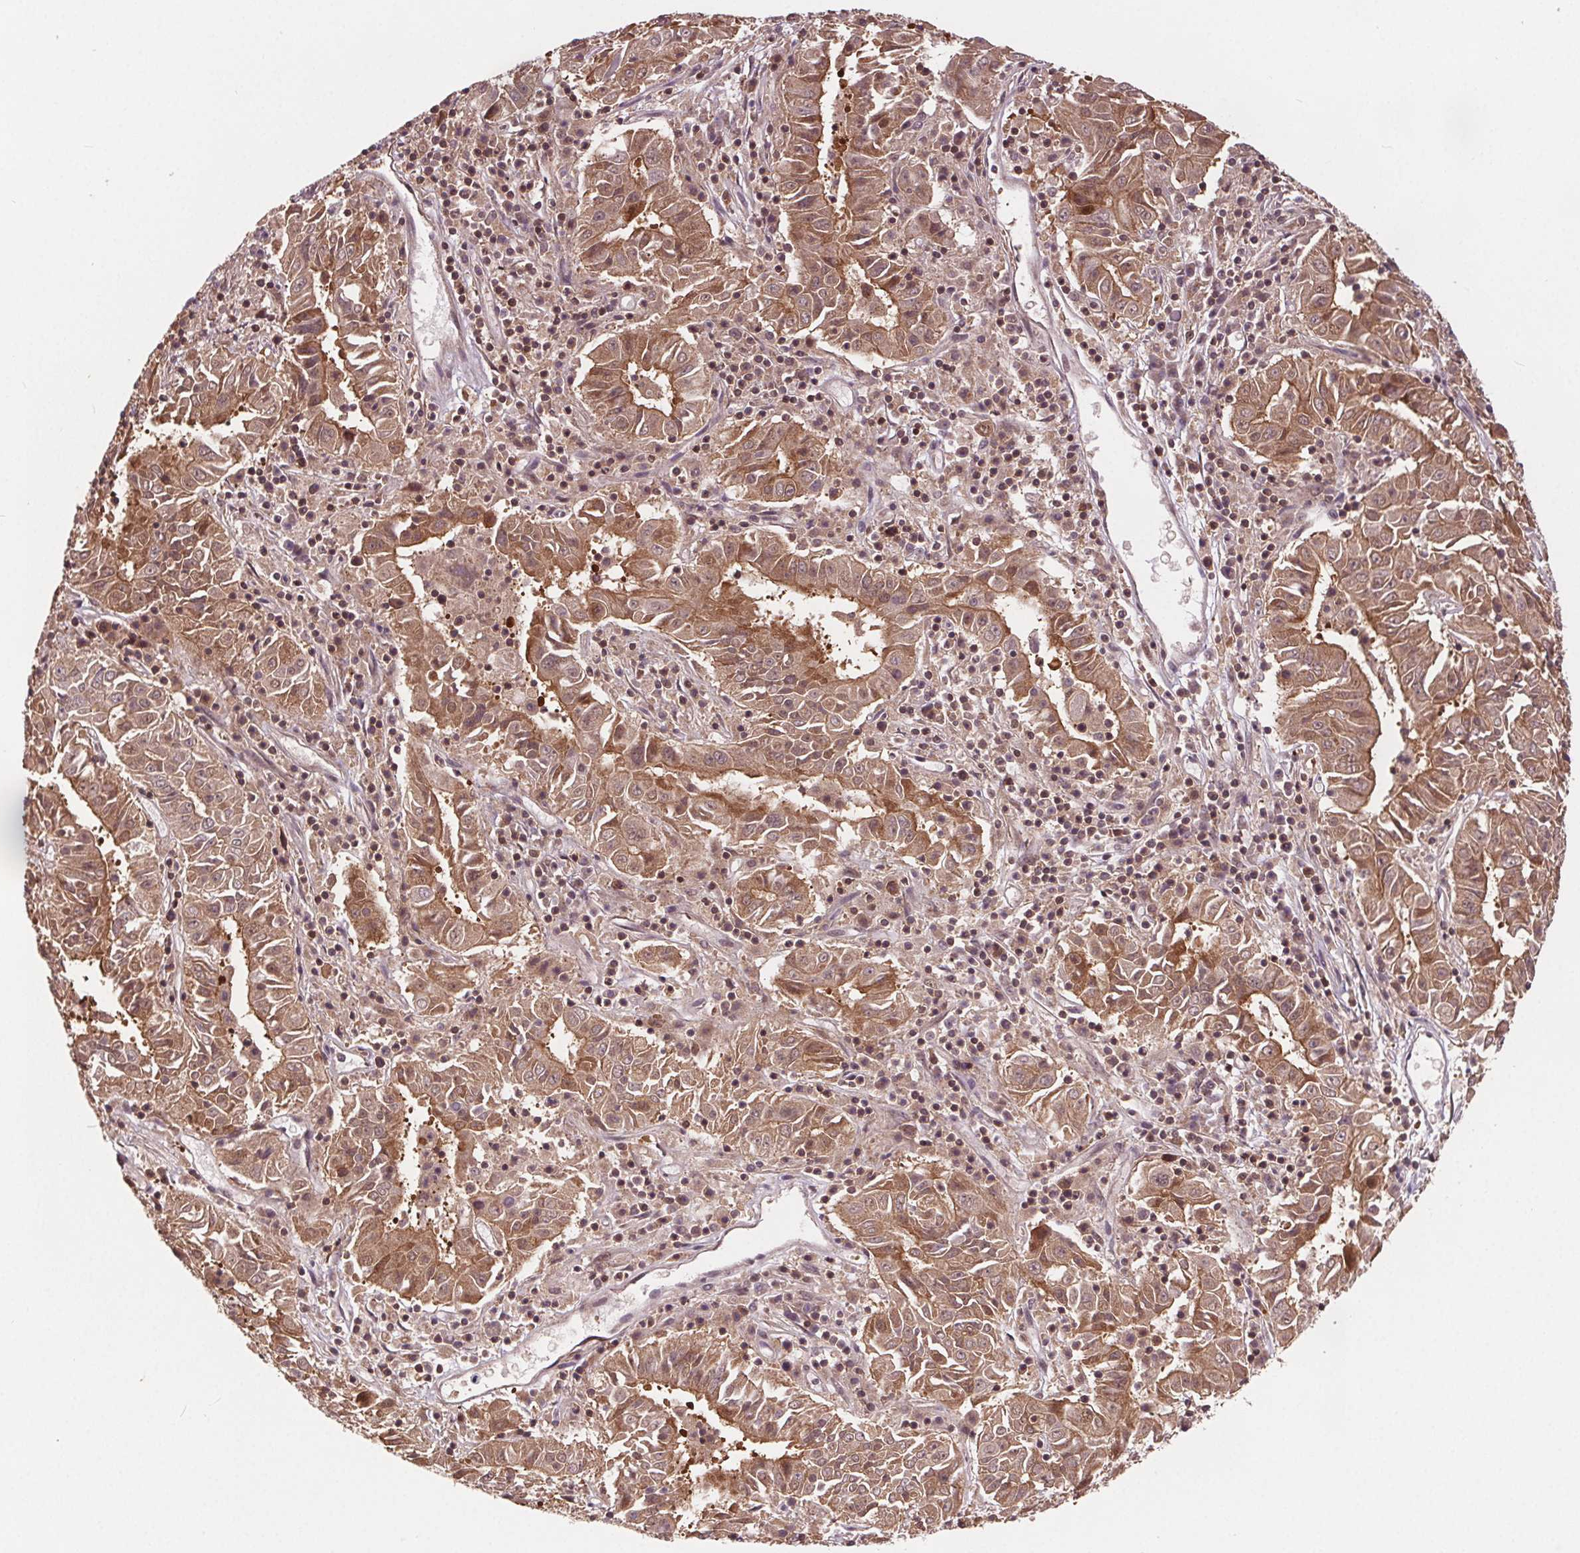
{"staining": {"intensity": "moderate", "quantity": ">75%", "location": "cytoplasmic/membranous"}, "tissue": "pancreatic cancer", "cell_type": "Tumor cells", "image_type": "cancer", "snomed": [{"axis": "morphology", "description": "Adenocarcinoma, NOS"}, {"axis": "topography", "description": "Pancreas"}], "caption": "High-magnification brightfield microscopy of adenocarcinoma (pancreatic) stained with DAB (3,3'-diaminobenzidine) (brown) and counterstained with hematoxylin (blue). tumor cells exhibit moderate cytoplasmic/membranous staining is appreciated in approximately>75% of cells. (brown staining indicates protein expression, while blue staining denotes nuclei).", "gene": "HIF1AN", "patient": {"sex": "male", "age": 63}}